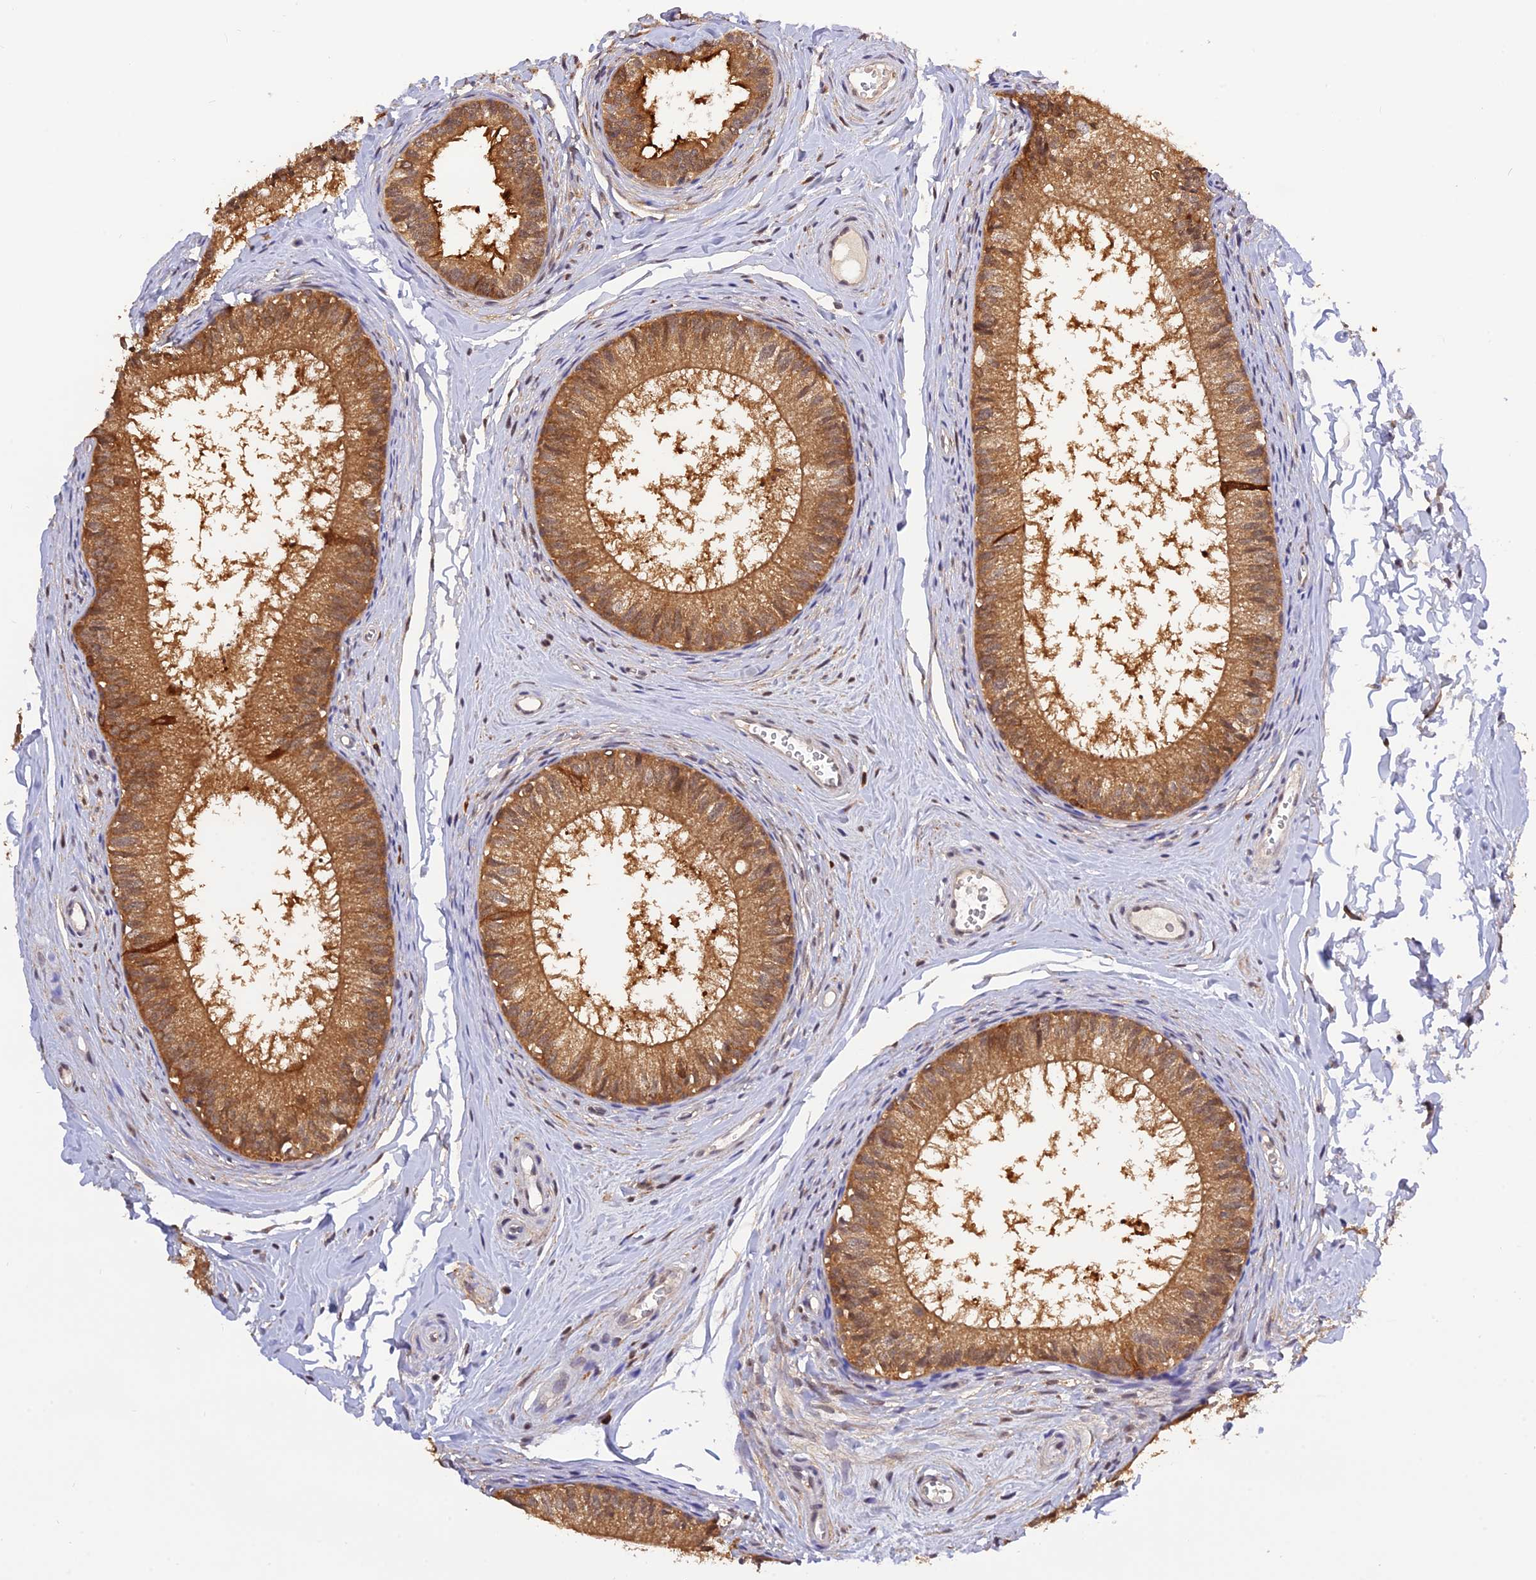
{"staining": {"intensity": "strong", "quantity": ">75%", "location": "cytoplasmic/membranous"}, "tissue": "epididymis", "cell_type": "Glandular cells", "image_type": "normal", "snomed": [{"axis": "morphology", "description": "Normal tissue, NOS"}, {"axis": "topography", "description": "Epididymis"}], "caption": "This histopathology image demonstrates immunohistochemistry staining of normal epididymis, with high strong cytoplasmic/membranous expression in about >75% of glandular cells.", "gene": "MNS1", "patient": {"sex": "male", "age": 34}}